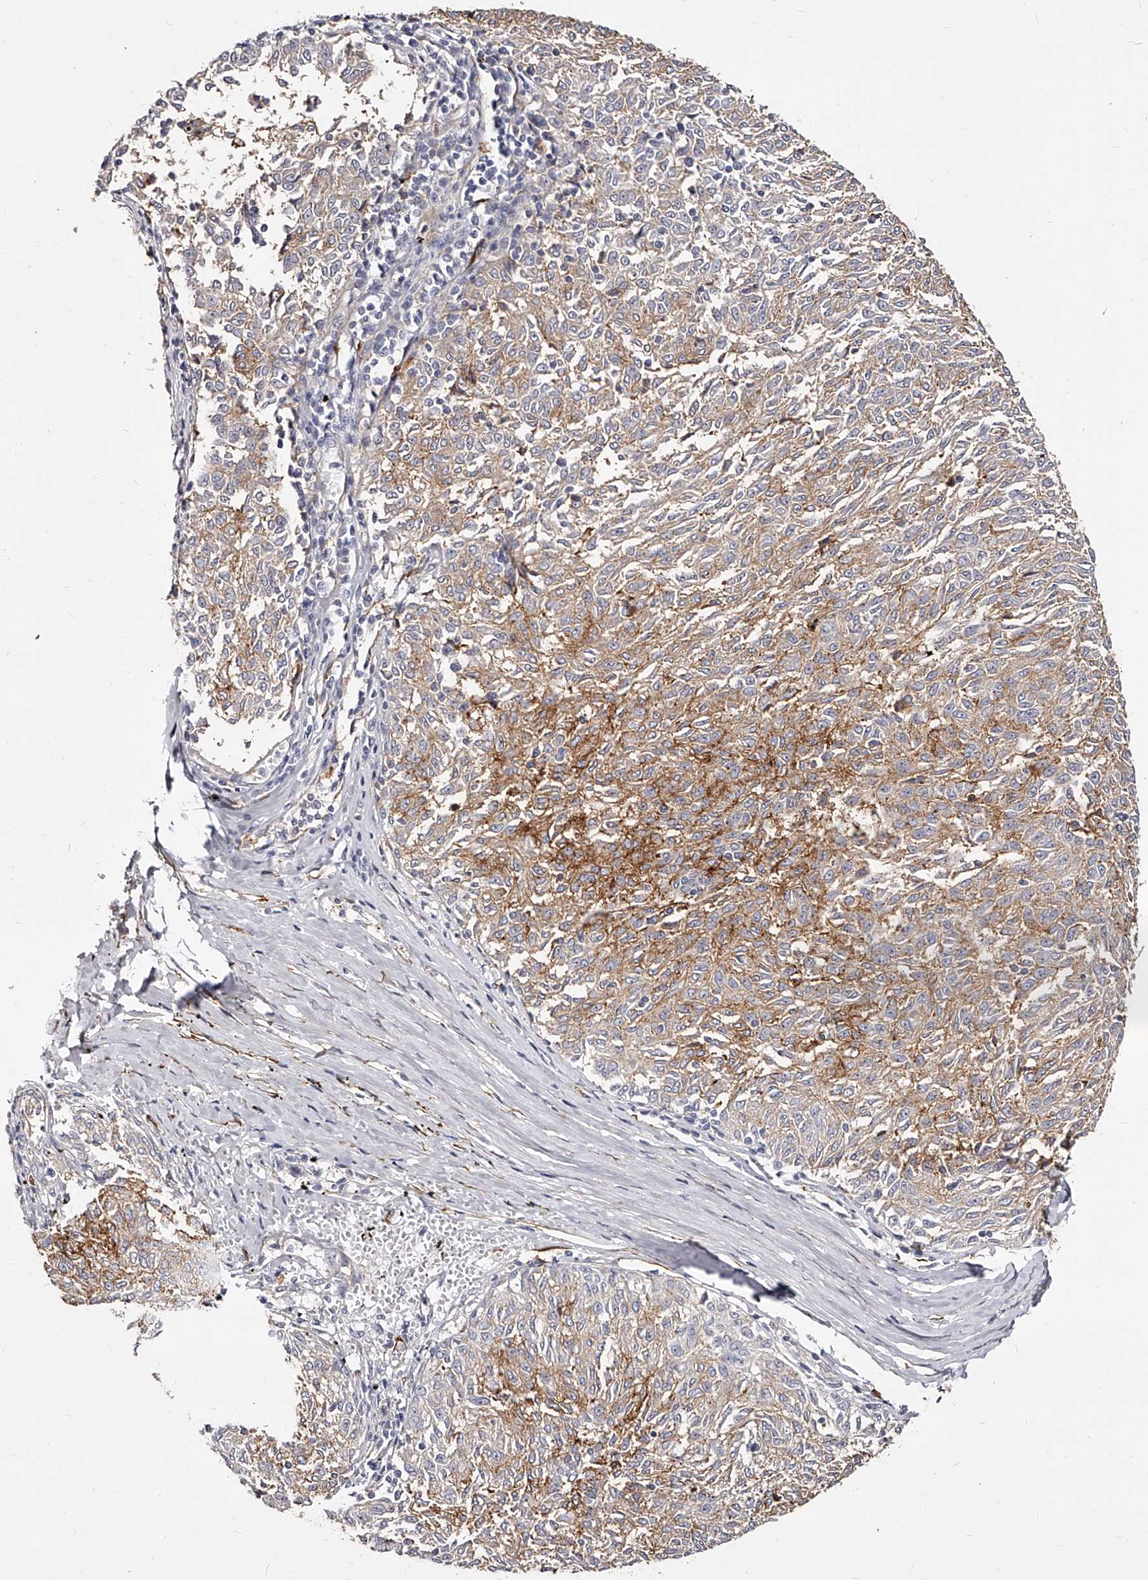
{"staining": {"intensity": "moderate", "quantity": "25%-75%", "location": "cytoplasmic/membranous"}, "tissue": "melanoma", "cell_type": "Tumor cells", "image_type": "cancer", "snomed": [{"axis": "morphology", "description": "Malignant melanoma, NOS"}, {"axis": "topography", "description": "Skin"}], "caption": "An image of human melanoma stained for a protein shows moderate cytoplasmic/membranous brown staining in tumor cells.", "gene": "CD82", "patient": {"sex": "female", "age": 72}}